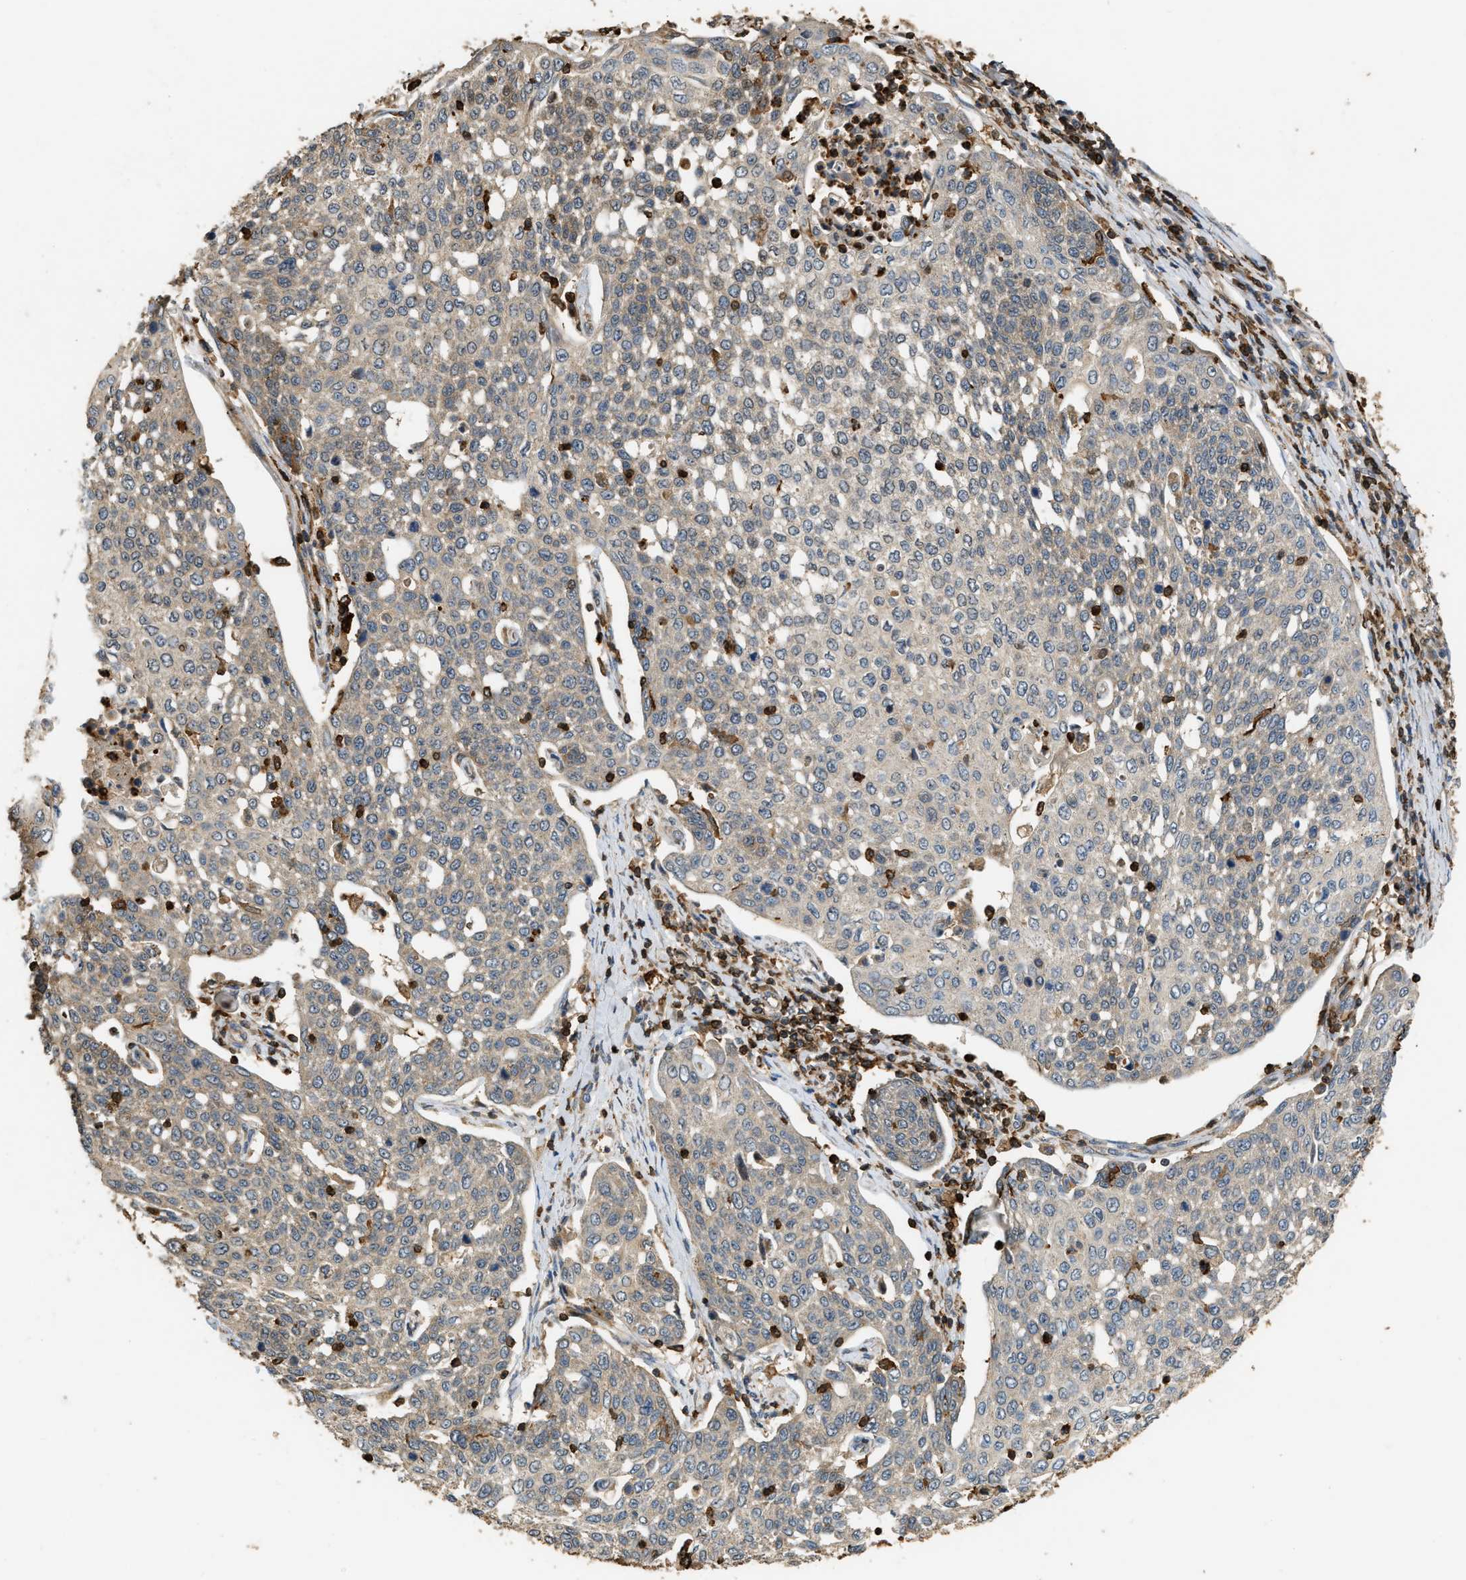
{"staining": {"intensity": "weak", "quantity": "<25%", "location": "cytoplasmic/membranous"}, "tissue": "cervical cancer", "cell_type": "Tumor cells", "image_type": "cancer", "snomed": [{"axis": "morphology", "description": "Squamous cell carcinoma, NOS"}, {"axis": "topography", "description": "Cervix"}], "caption": "Immunohistochemical staining of cervical cancer (squamous cell carcinoma) displays no significant staining in tumor cells. (DAB (3,3'-diaminobenzidine) IHC with hematoxylin counter stain).", "gene": "GOPC", "patient": {"sex": "female", "age": 34}}